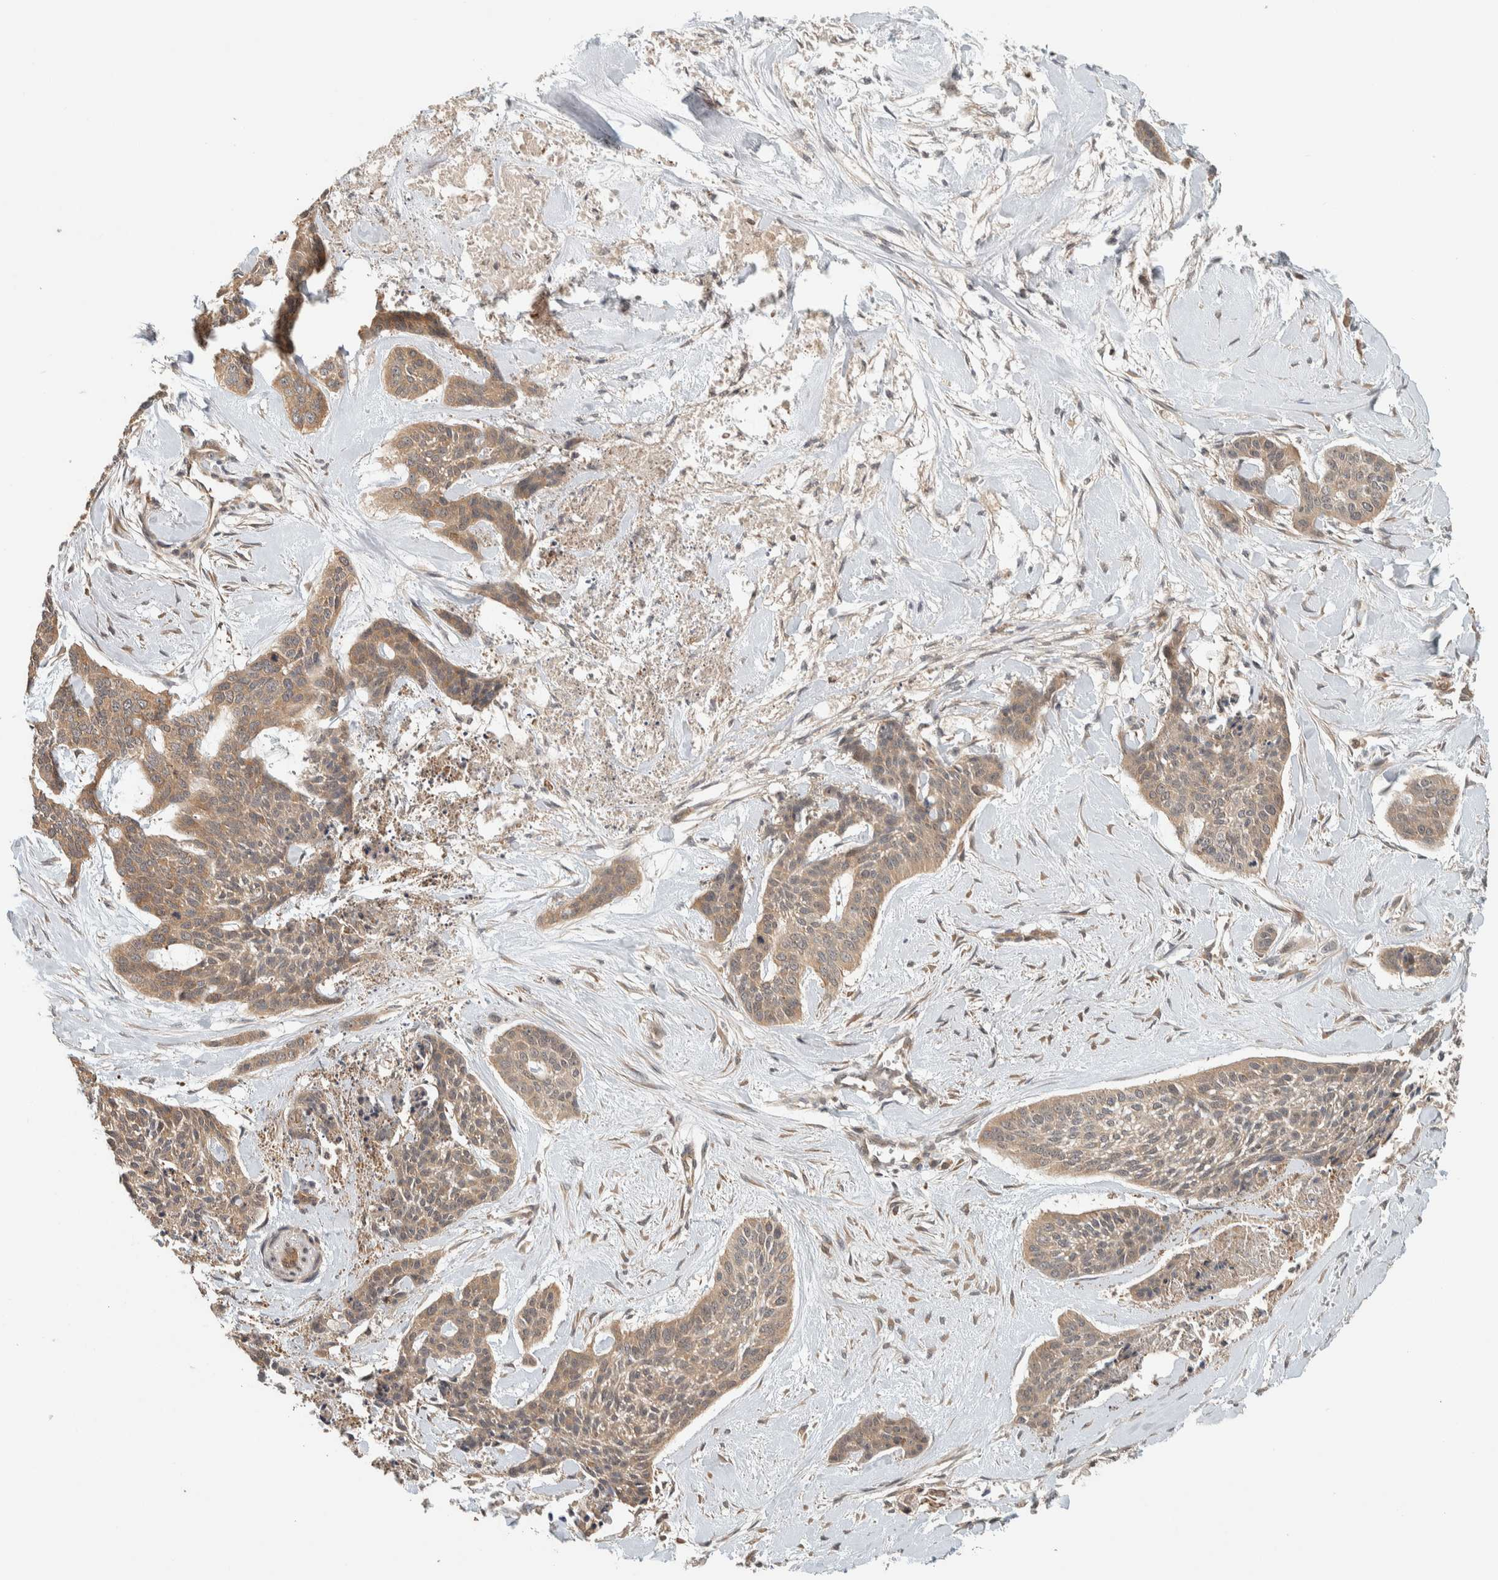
{"staining": {"intensity": "moderate", "quantity": ">75%", "location": "cytoplasmic/membranous"}, "tissue": "skin cancer", "cell_type": "Tumor cells", "image_type": "cancer", "snomed": [{"axis": "morphology", "description": "Basal cell carcinoma"}, {"axis": "topography", "description": "Skin"}], "caption": "There is medium levels of moderate cytoplasmic/membranous expression in tumor cells of basal cell carcinoma (skin), as demonstrated by immunohistochemical staining (brown color).", "gene": "ADSS2", "patient": {"sex": "female", "age": 64}}